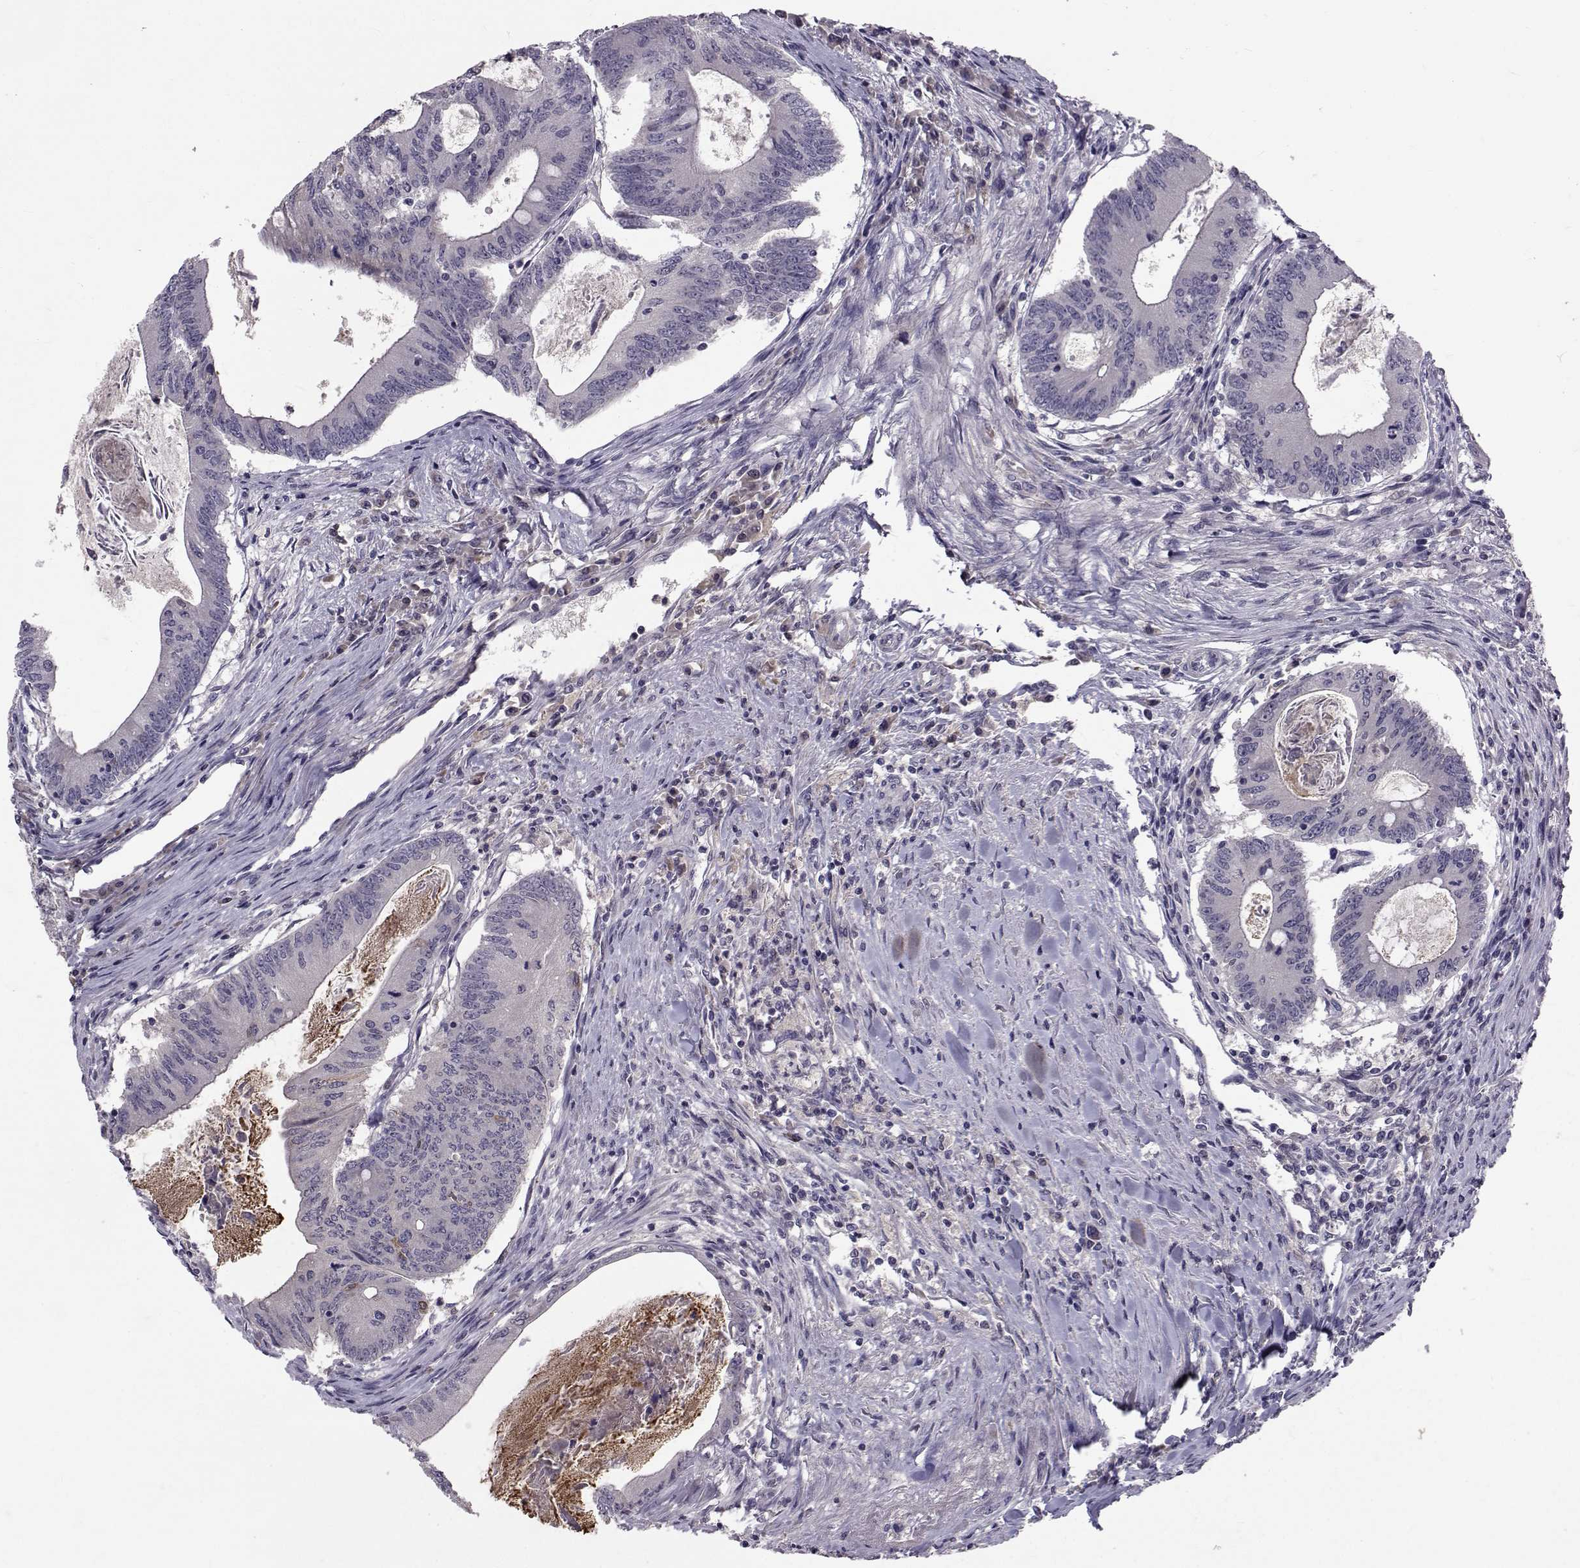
{"staining": {"intensity": "negative", "quantity": "none", "location": "none"}, "tissue": "colorectal cancer", "cell_type": "Tumor cells", "image_type": "cancer", "snomed": [{"axis": "morphology", "description": "Adenocarcinoma, NOS"}, {"axis": "topography", "description": "Colon"}], "caption": "DAB immunohistochemical staining of adenocarcinoma (colorectal) reveals no significant expression in tumor cells. The staining was performed using DAB to visualize the protein expression in brown, while the nuclei were stained in blue with hematoxylin (Magnification: 20x).", "gene": "TNFRSF11B", "patient": {"sex": "female", "age": 70}}